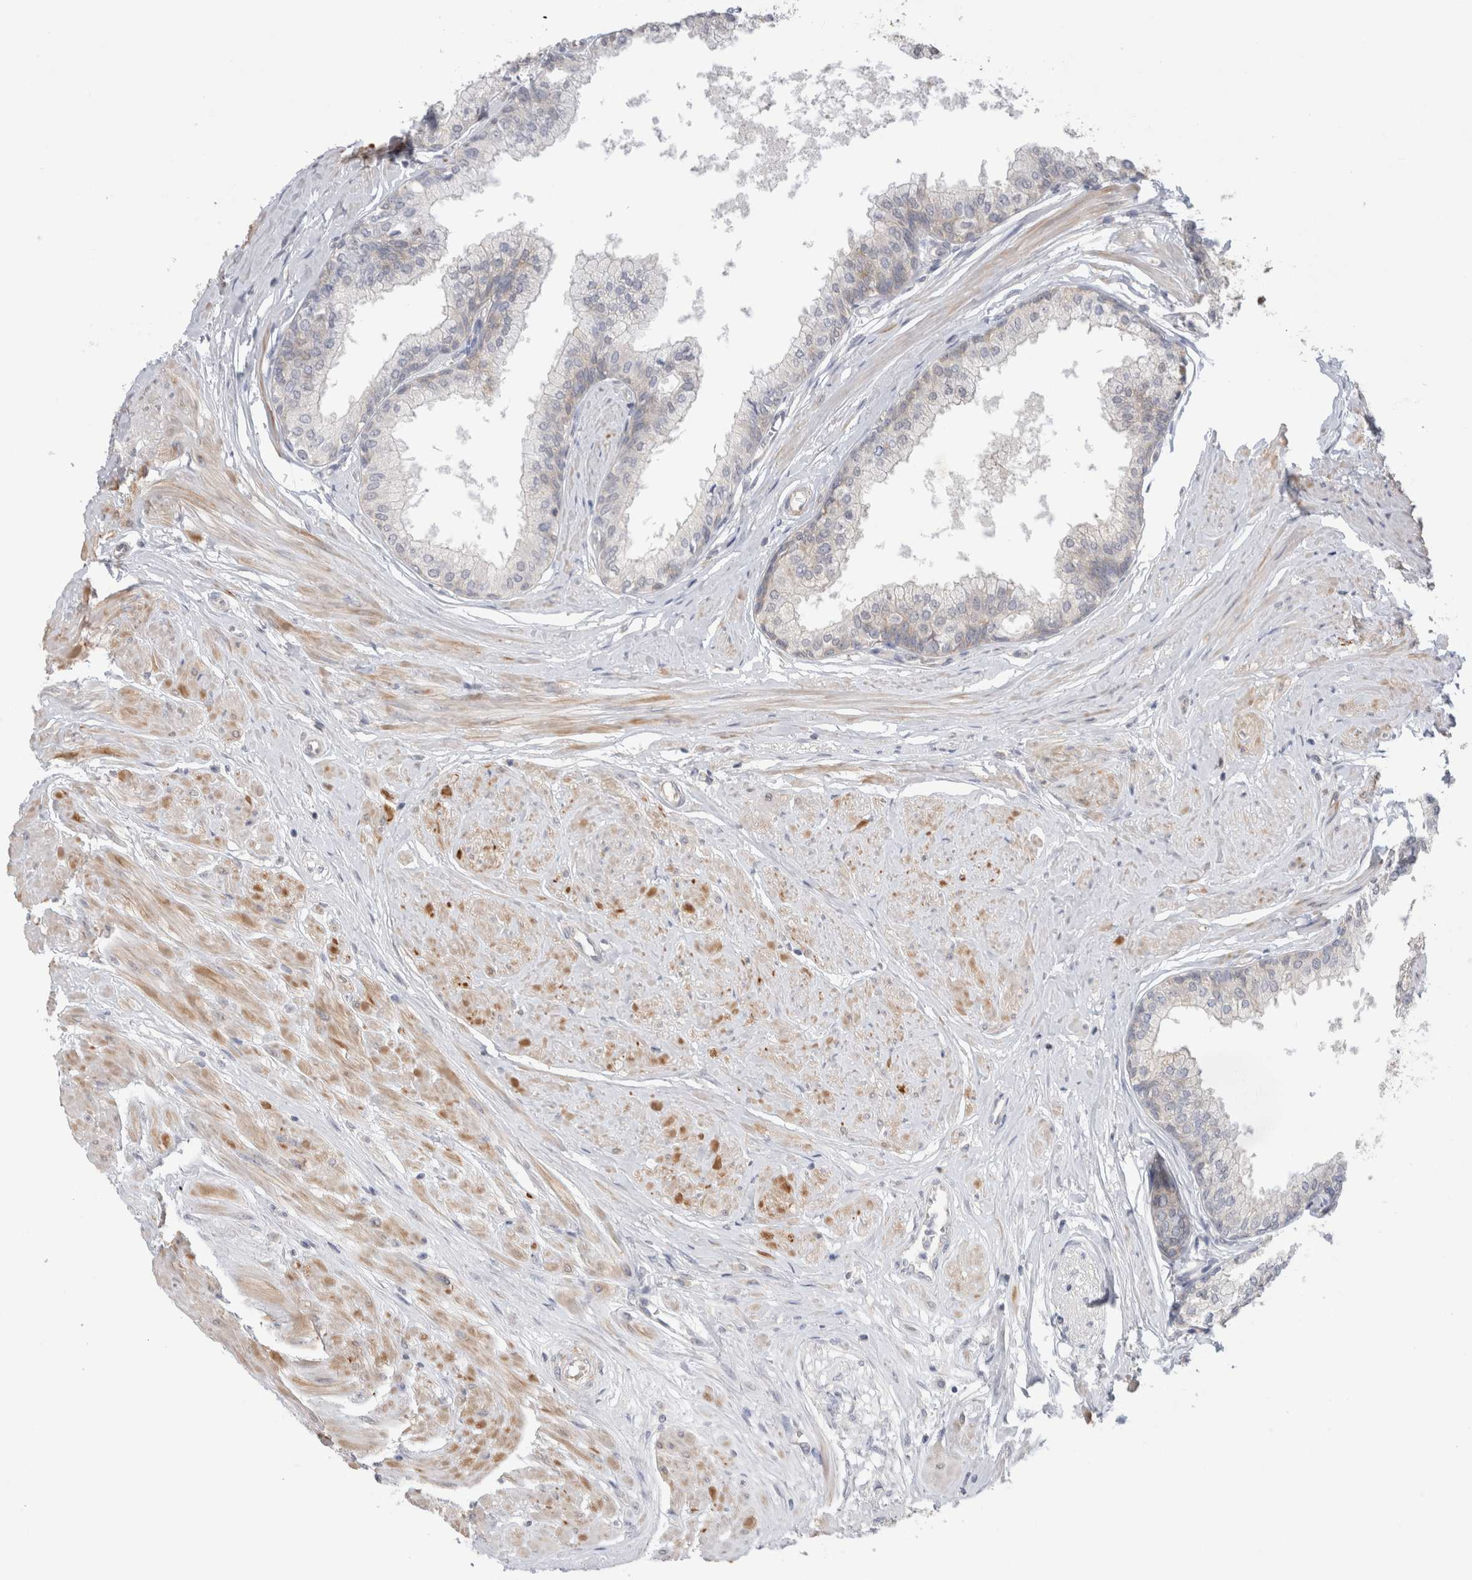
{"staining": {"intensity": "moderate", "quantity": "<25%", "location": "cytoplasmic/membranous"}, "tissue": "seminal vesicle", "cell_type": "Glandular cells", "image_type": "normal", "snomed": [{"axis": "morphology", "description": "Normal tissue, NOS"}, {"axis": "topography", "description": "Prostate"}, {"axis": "topography", "description": "Seminal veicle"}], "caption": "IHC micrograph of normal human seminal vesicle stained for a protein (brown), which displays low levels of moderate cytoplasmic/membranous positivity in approximately <25% of glandular cells.", "gene": "NDOR1", "patient": {"sex": "male", "age": 60}}